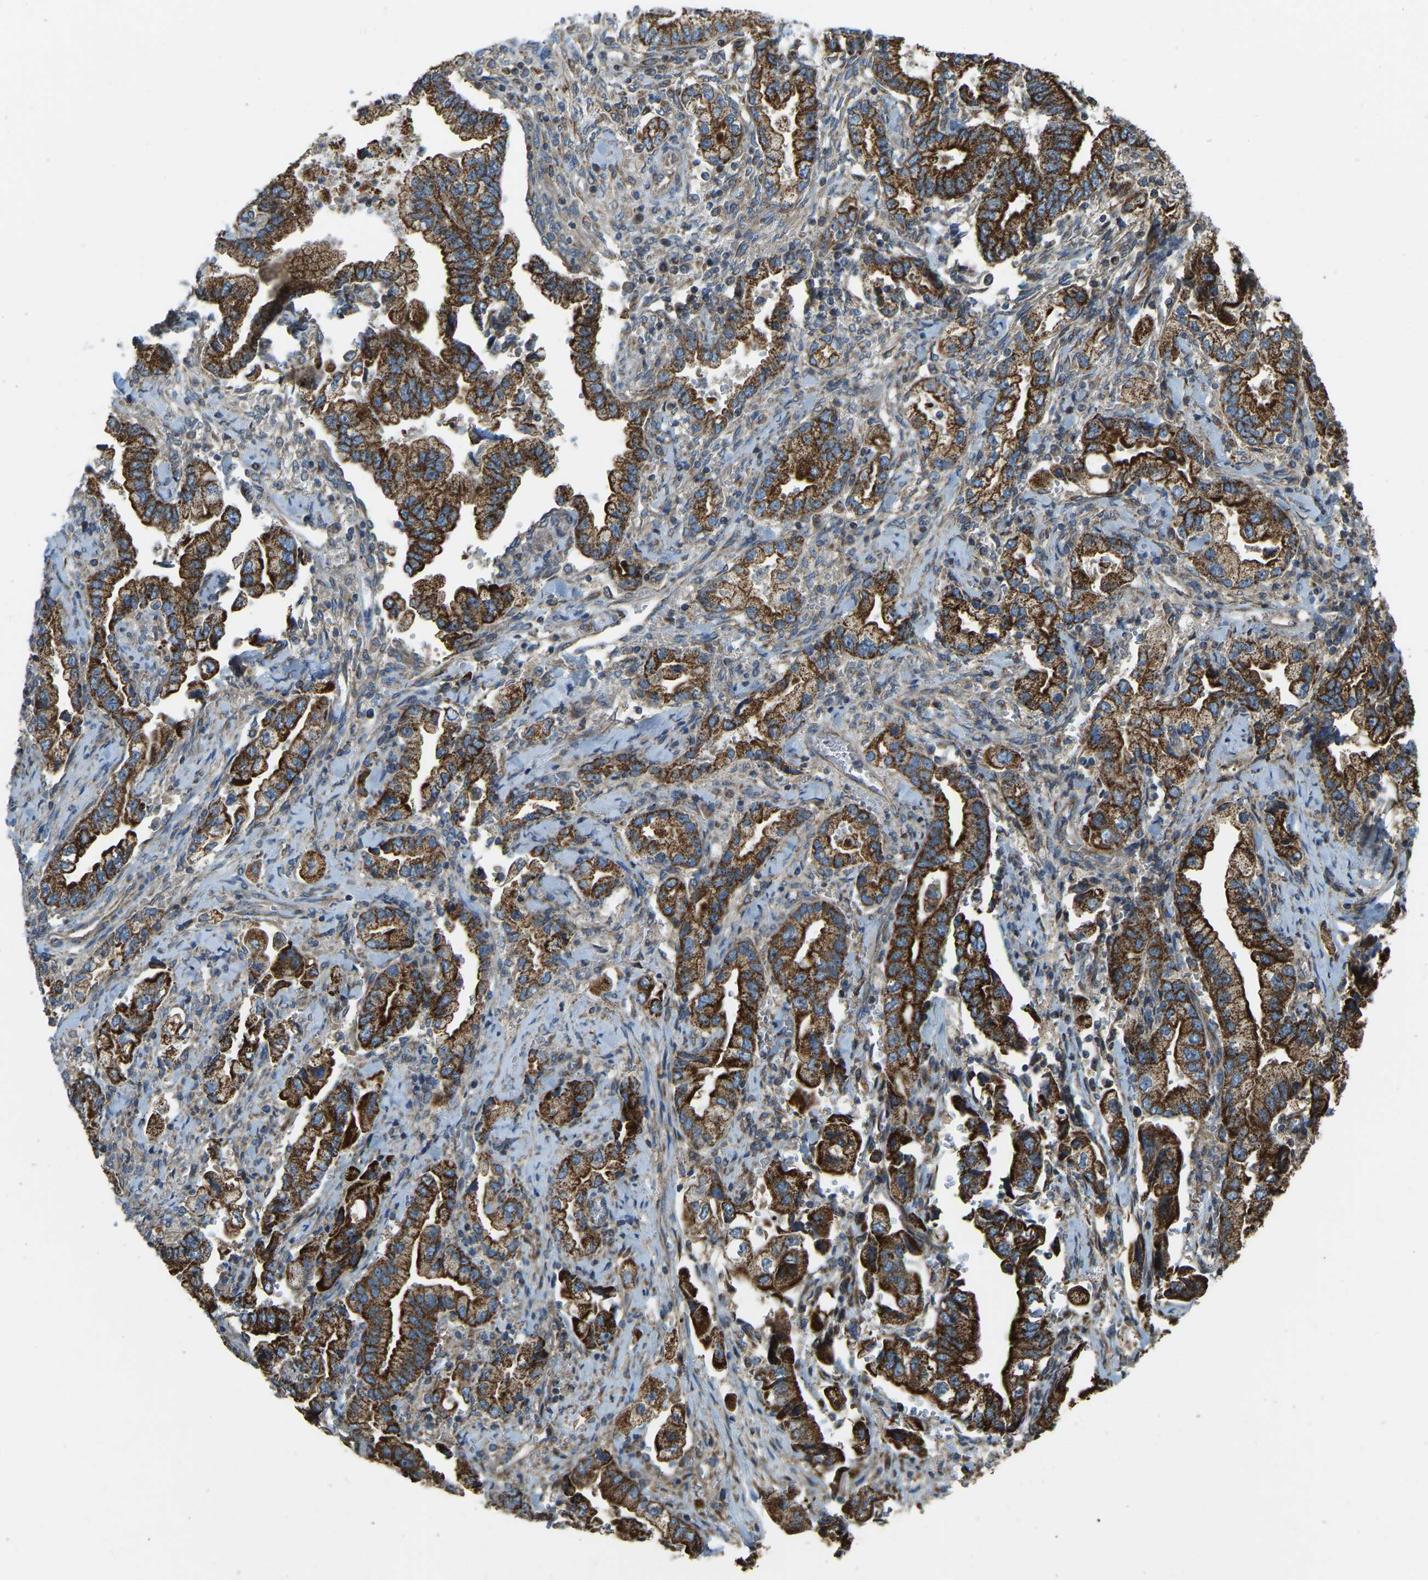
{"staining": {"intensity": "strong", "quantity": ">75%", "location": "cytoplasmic/membranous"}, "tissue": "stomach cancer", "cell_type": "Tumor cells", "image_type": "cancer", "snomed": [{"axis": "morphology", "description": "Normal tissue, NOS"}, {"axis": "morphology", "description": "Adenocarcinoma, NOS"}, {"axis": "topography", "description": "Stomach"}], "caption": "Strong cytoplasmic/membranous protein staining is seen in approximately >75% of tumor cells in adenocarcinoma (stomach). (DAB = brown stain, brightfield microscopy at high magnification).", "gene": "PSMD7", "patient": {"sex": "male", "age": 62}}